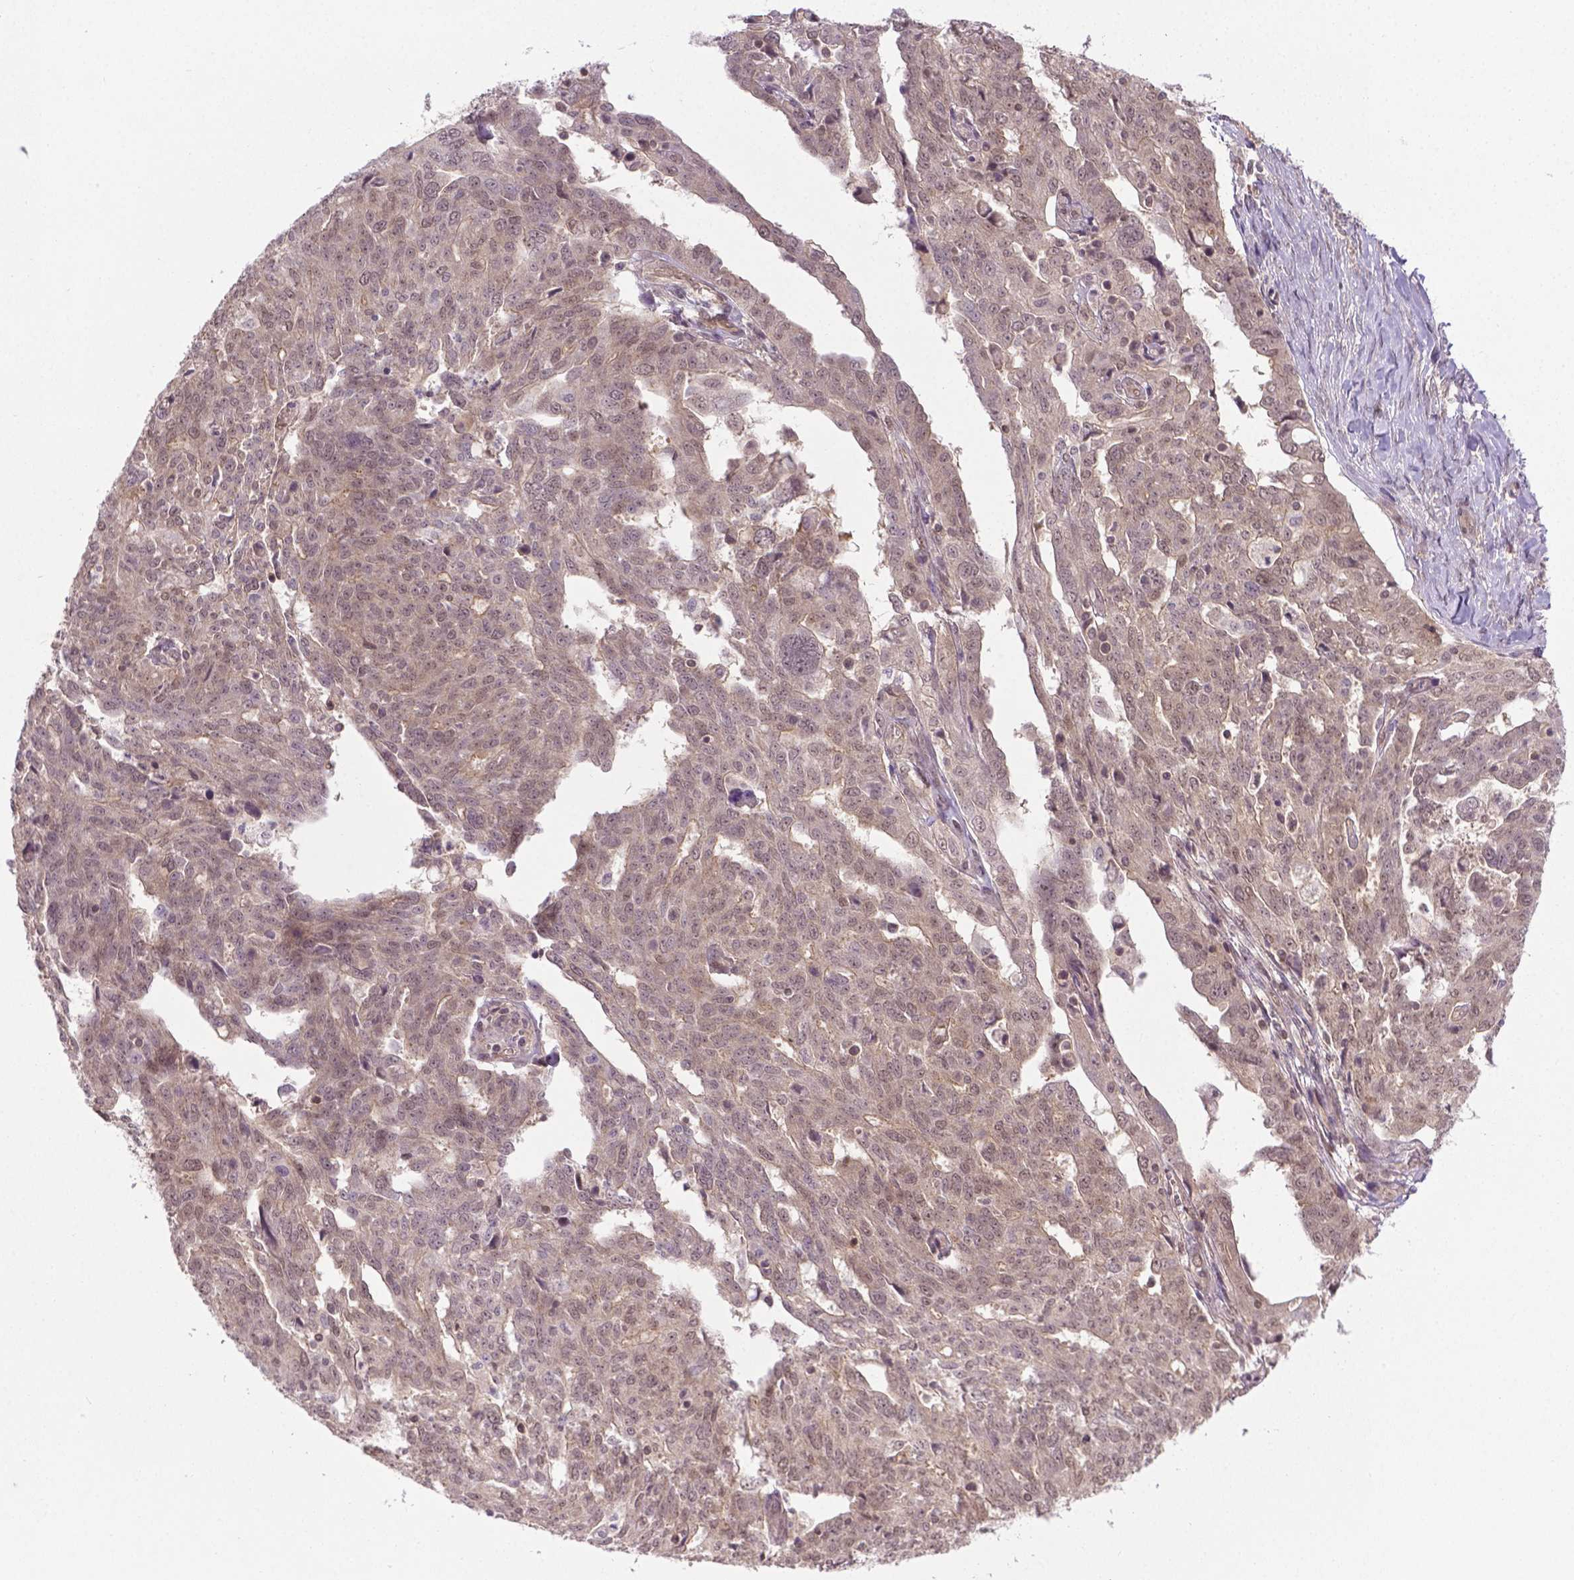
{"staining": {"intensity": "weak", "quantity": ">75%", "location": "nuclear"}, "tissue": "ovarian cancer", "cell_type": "Tumor cells", "image_type": "cancer", "snomed": [{"axis": "morphology", "description": "Cystadenocarcinoma, serous, NOS"}, {"axis": "topography", "description": "Ovary"}], "caption": "The histopathology image displays a brown stain indicating the presence of a protein in the nuclear of tumor cells in ovarian cancer. (IHC, brightfield microscopy, high magnification).", "gene": "ANKRD54", "patient": {"sex": "female", "age": 67}}